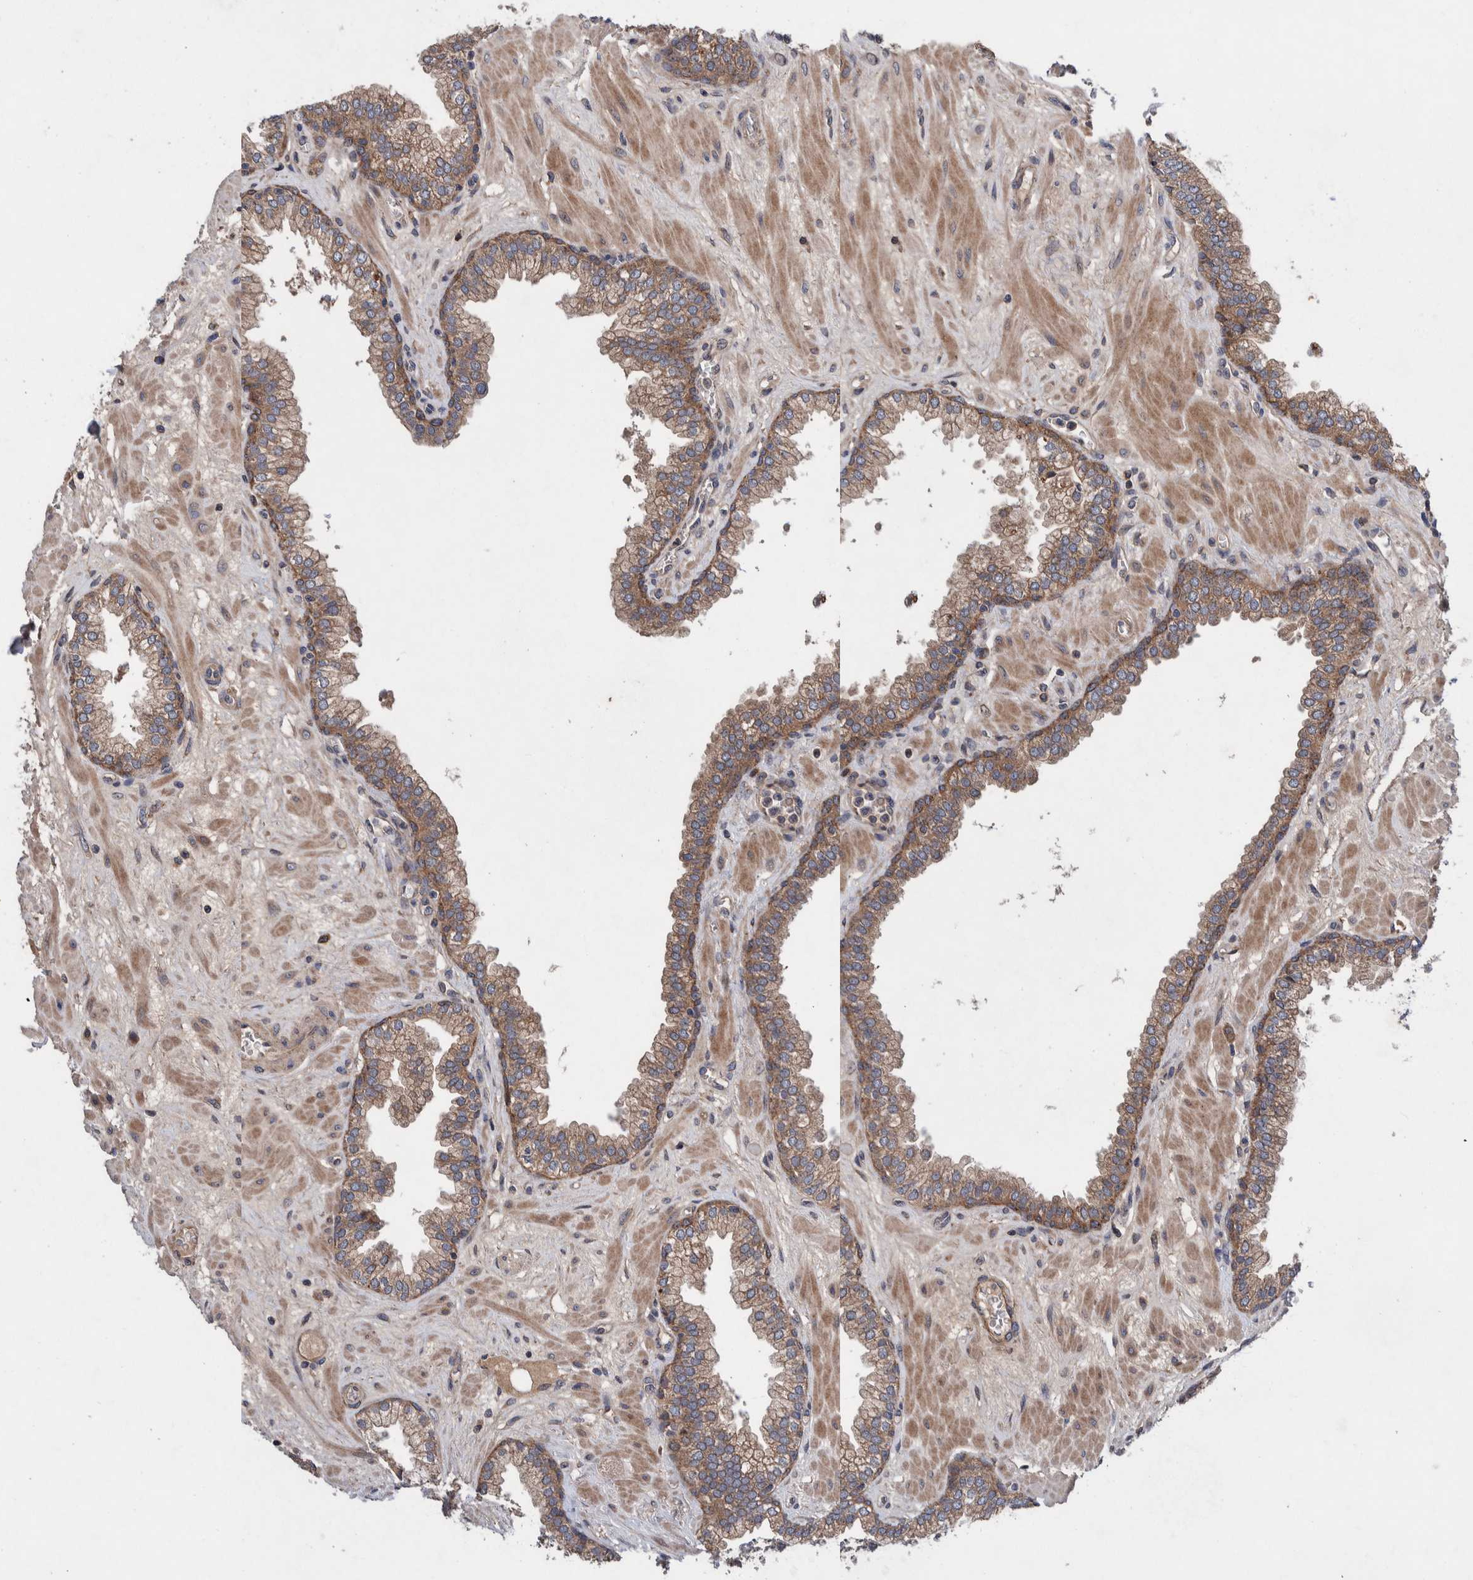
{"staining": {"intensity": "moderate", "quantity": ">75%", "location": "cytoplasmic/membranous"}, "tissue": "prostate", "cell_type": "Glandular cells", "image_type": "normal", "snomed": [{"axis": "morphology", "description": "Normal tissue, NOS"}, {"axis": "morphology", "description": "Urothelial carcinoma, Low grade"}, {"axis": "topography", "description": "Urinary bladder"}, {"axis": "topography", "description": "Prostate"}], "caption": "This image displays unremarkable prostate stained with IHC to label a protein in brown. The cytoplasmic/membranous of glandular cells show moderate positivity for the protein. Nuclei are counter-stained blue.", "gene": "PIK3R6", "patient": {"sex": "male", "age": 60}}